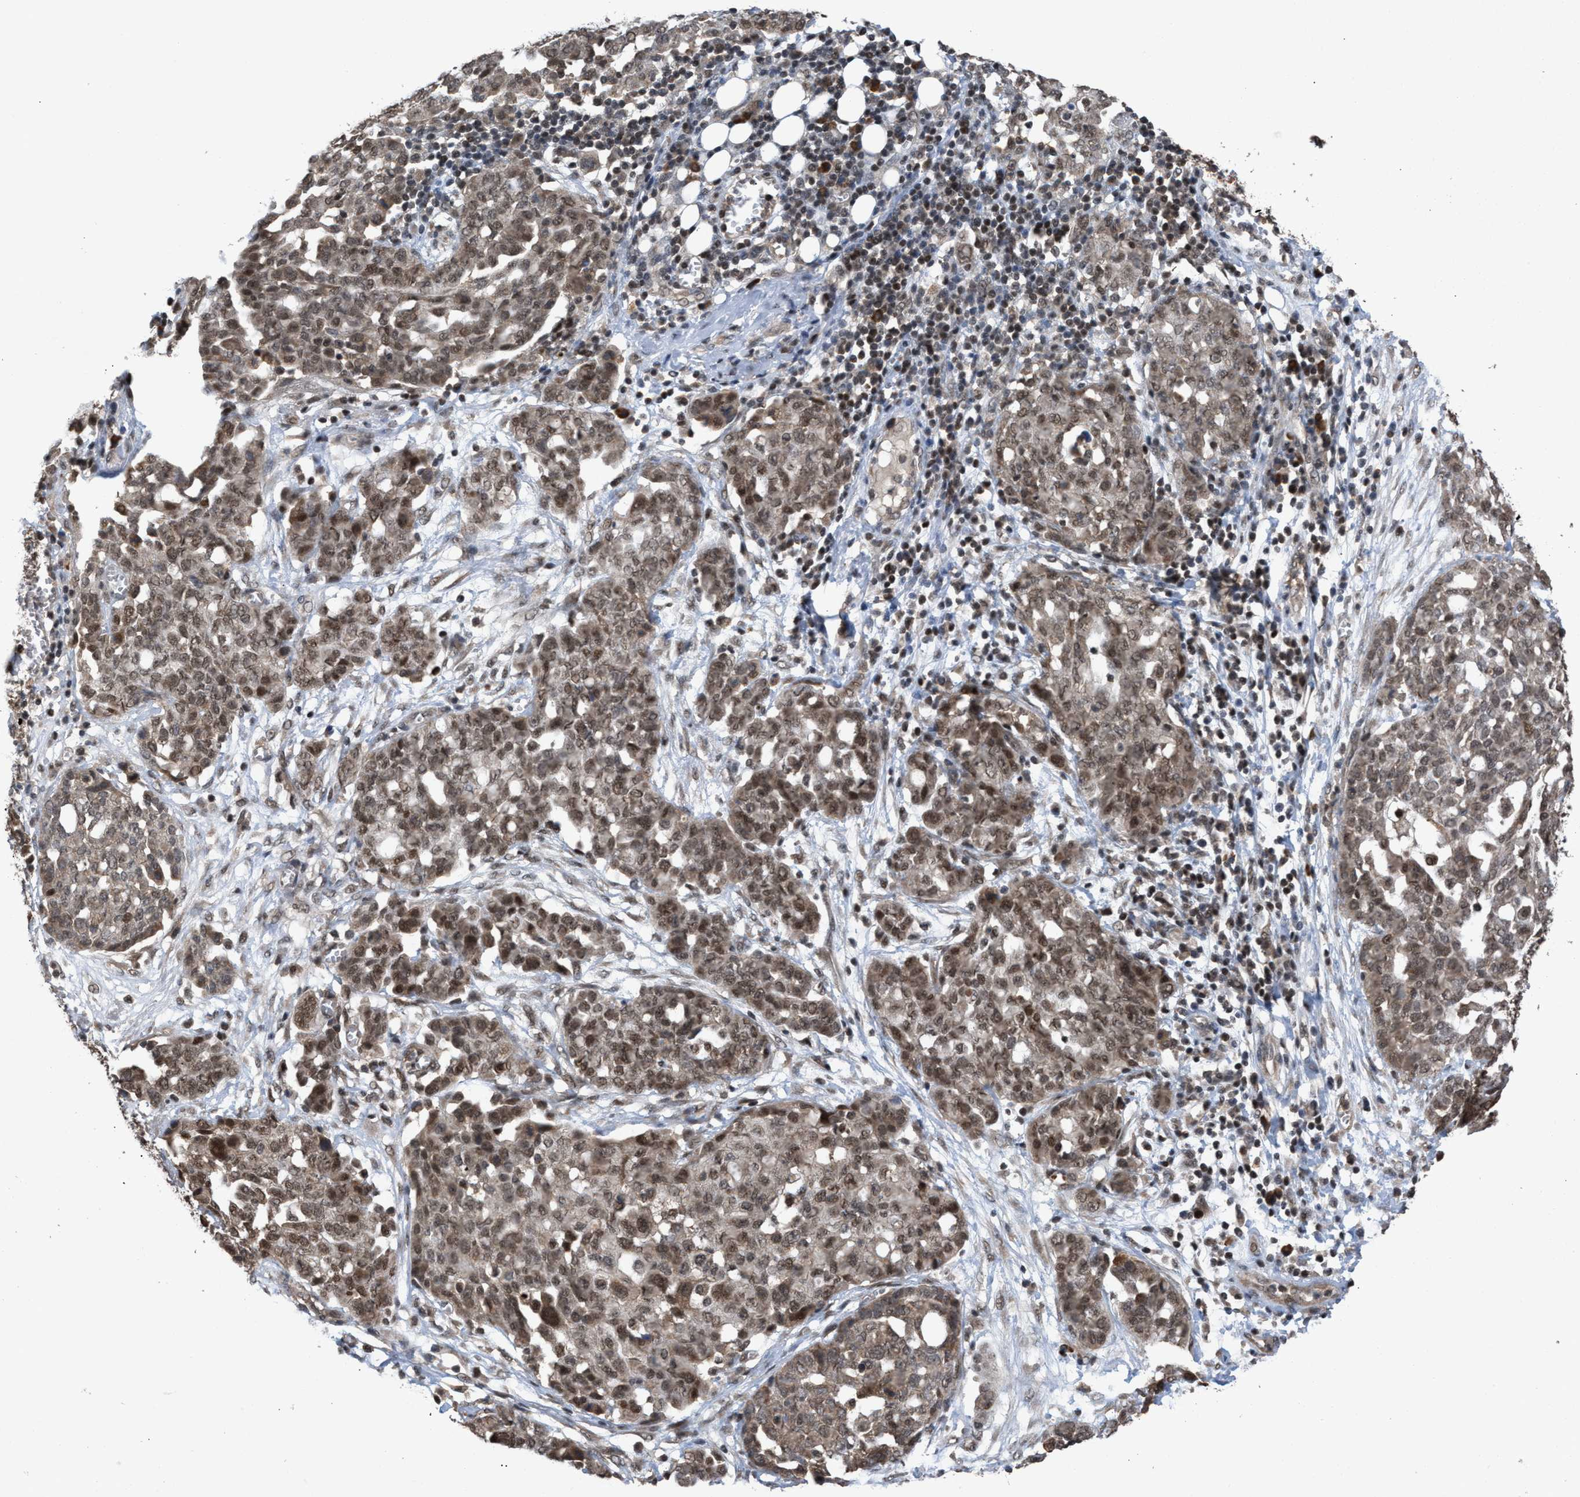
{"staining": {"intensity": "moderate", "quantity": ">75%", "location": "cytoplasmic/membranous,nuclear"}, "tissue": "ovarian cancer", "cell_type": "Tumor cells", "image_type": "cancer", "snomed": [{"axis": "morphology", "description": "Cystadenocarcinoma, serous, NOS"}, {"axis": "topography", "description": "Soft tissue"}, {"axis": "topography", "description": "Ovary"}], "caption": "This is a histology image of immunohistochemistry (IHC) staining of ovarian serous cystadenocarcinoma, which shows moderate expression in the cytoplasmic/membranous and nuclear of tumor cells.", "gene": "C9orf78", "patient": {"sex": "female", "age": 57}}